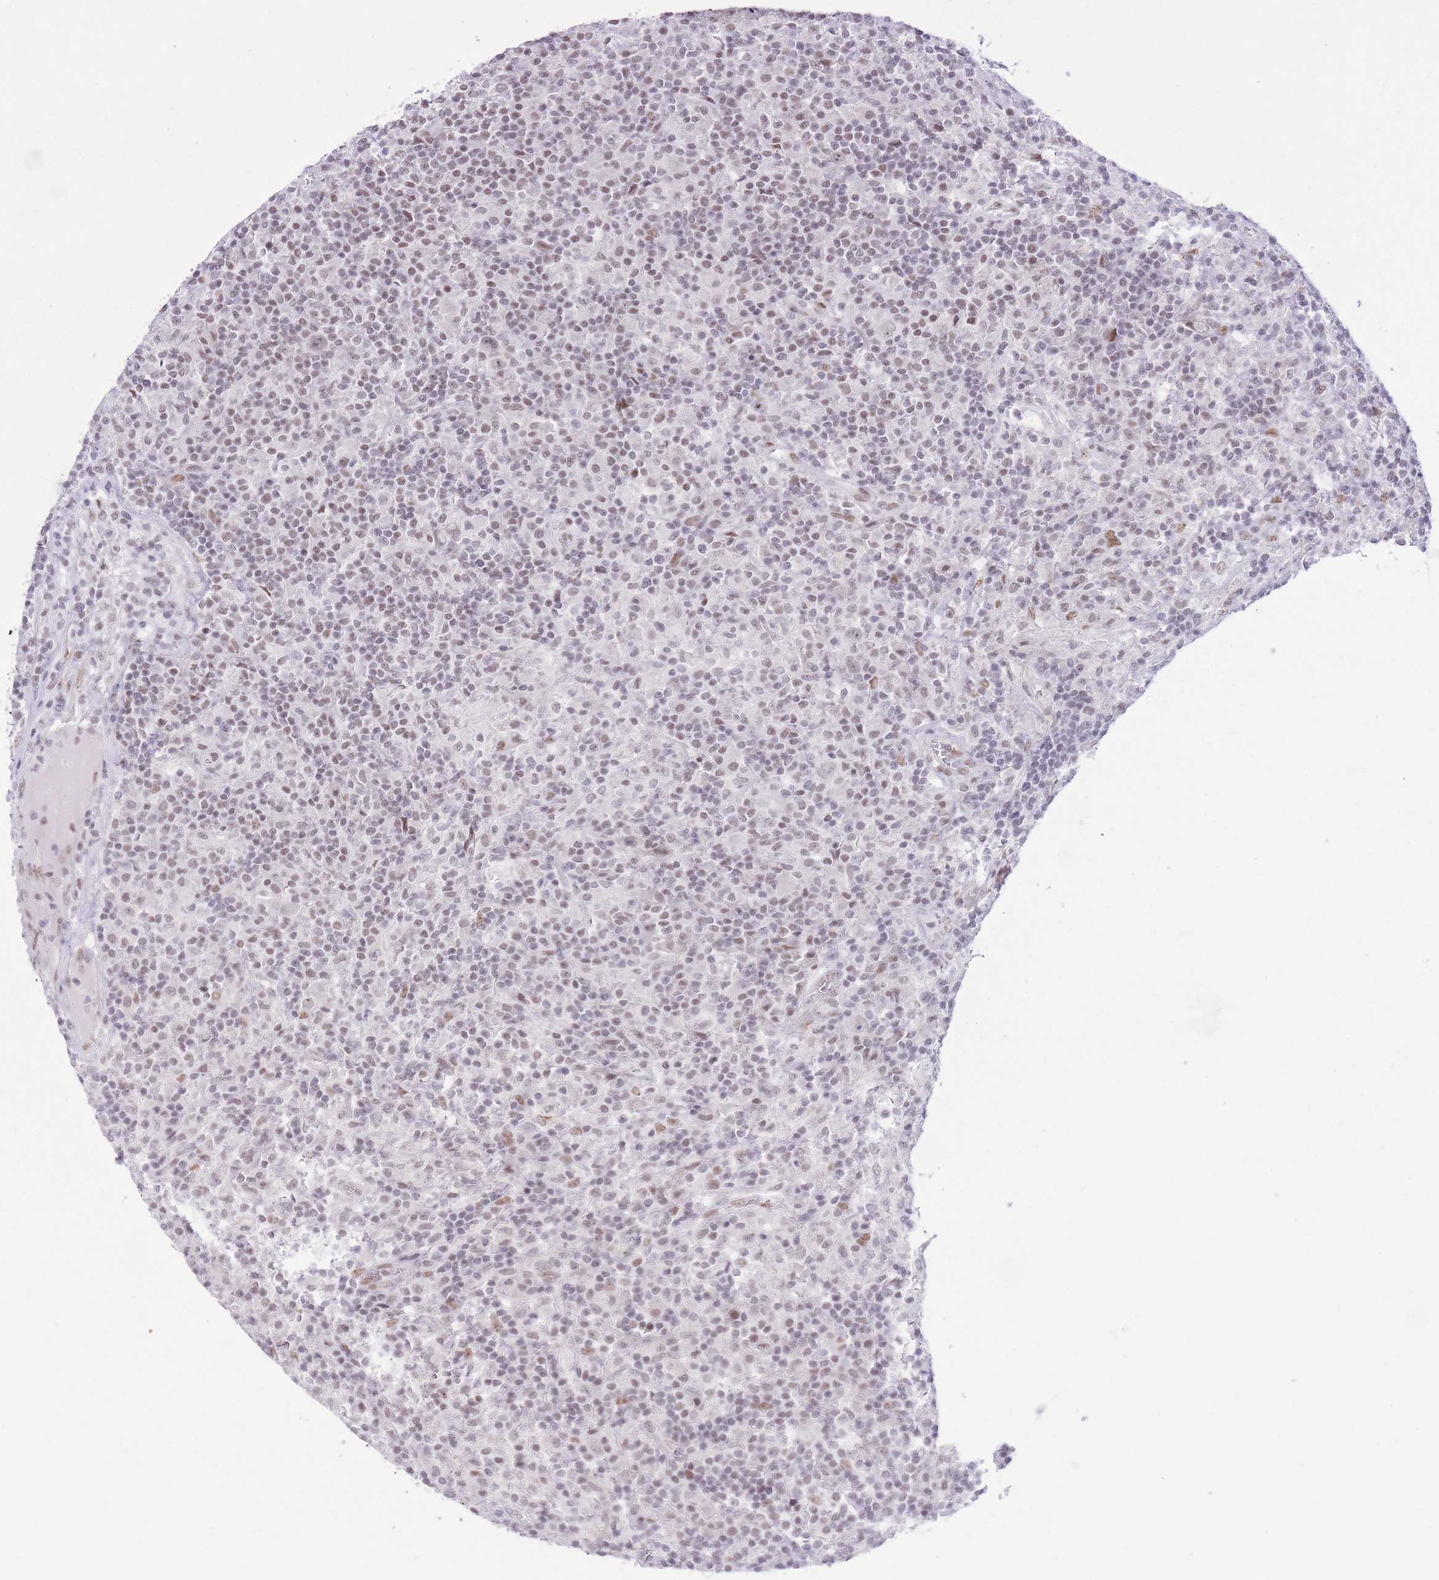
{"staining": {"intensity": "weak", "quantity": "<25%", "location": "nuclear"}, "tissue": "lymphoma", "cell_type": "Tumor cells", "image_type": "cancer", "snomed": [{"axis": "morphology", "description": "Hodgkin's disease, NOS"}, {"axis": "topography", "description": "Lymph node"}], "caption": "This is an immunohistochemistry (IHC) photomicrograph of human Hodgkin's disease. There is no expression in tumor cells.", "gene": "ZBED5", "patient": {"sex": "male", "age": 70}}